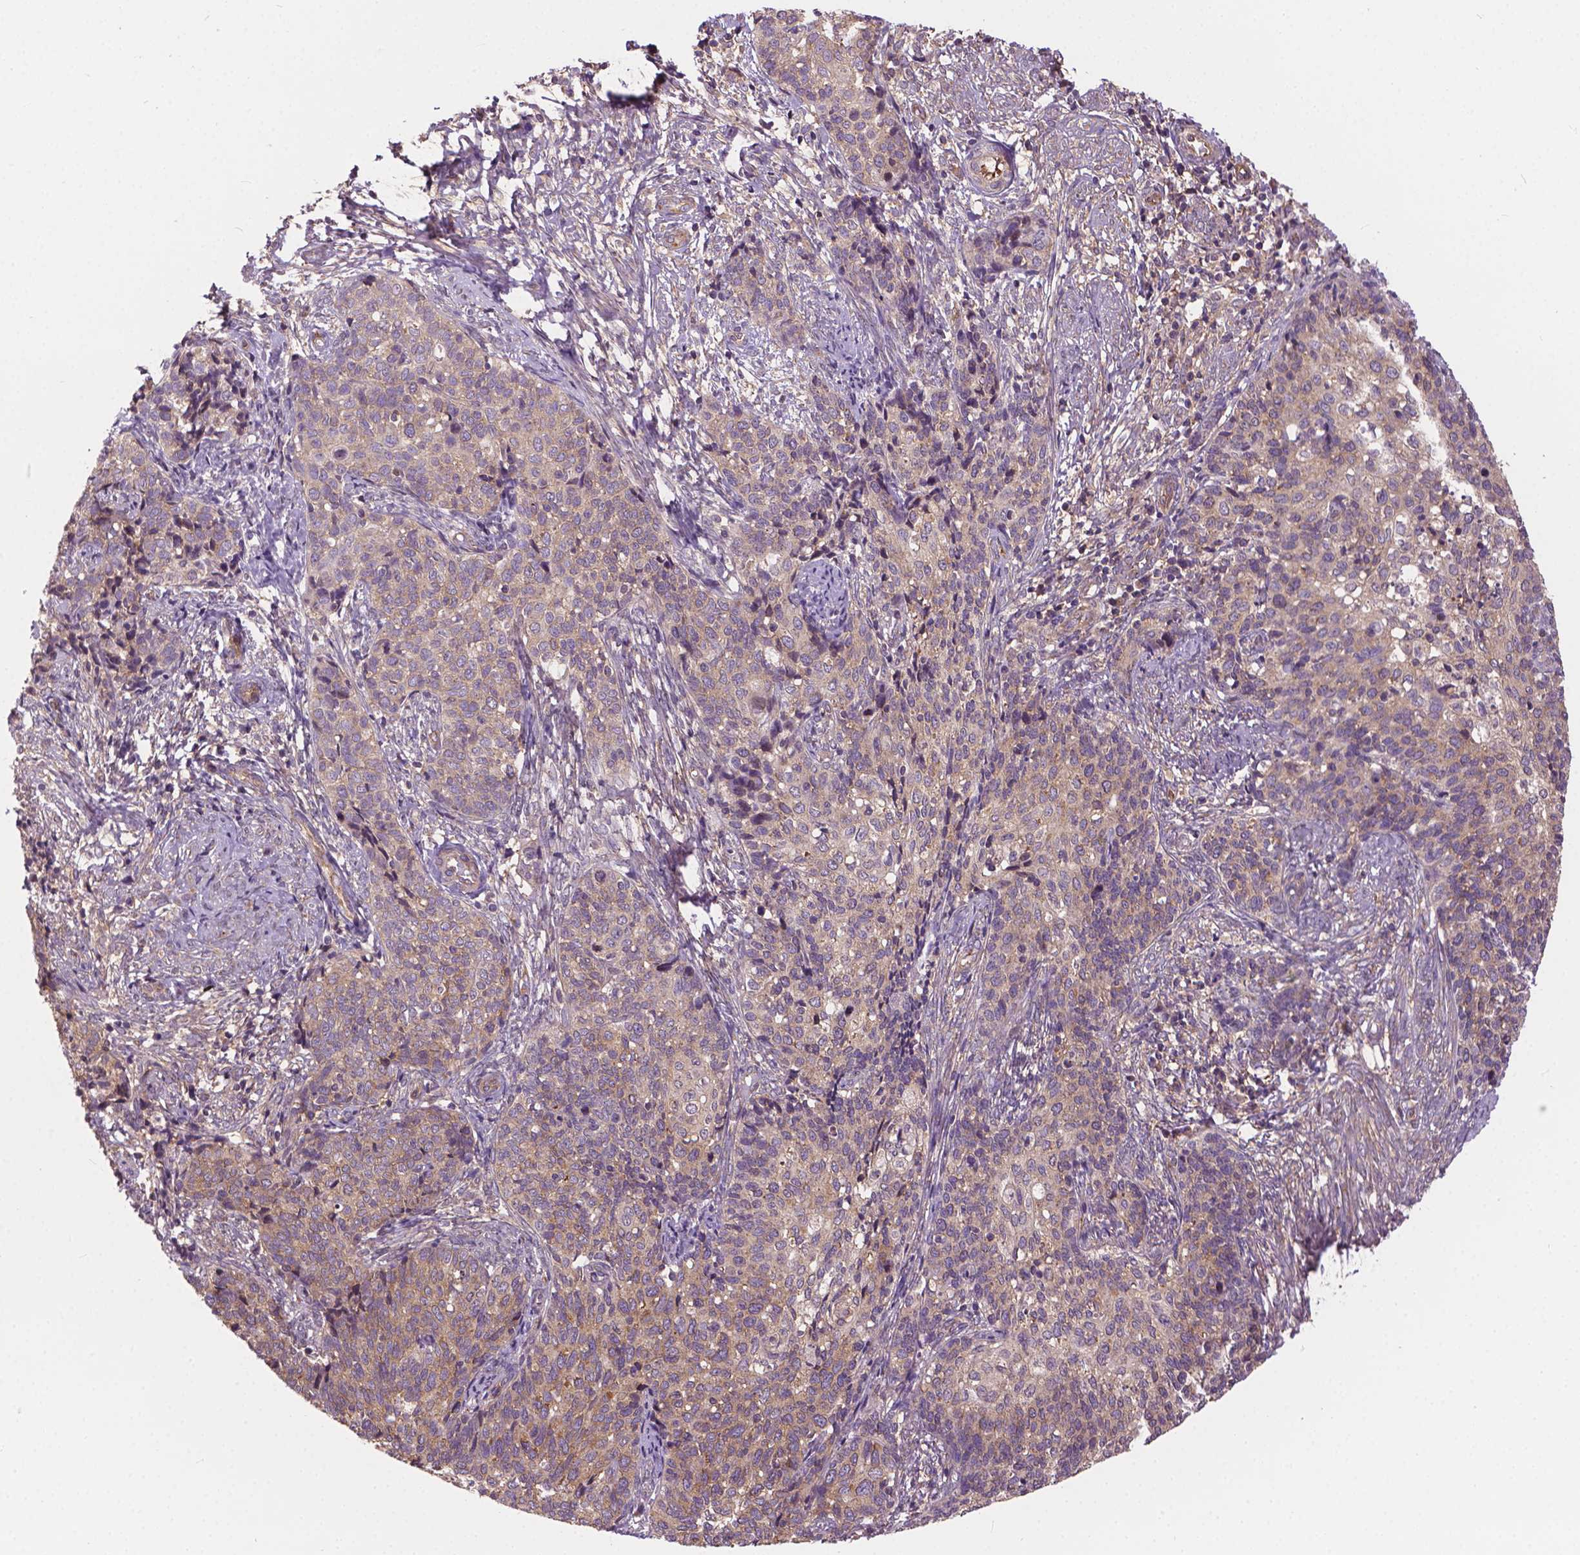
{"staining": {"intensity": "weak", "quantity": "25%-75%", "location": "cytoplasmic/membranous"}, "tissue": "cervical cancer", "cell_type": "Tumor cells", "image_type": "cancer", "snomed": [{"axis": "morphology", "description": "Squamous cell carcinoma, NOS"}, {"axis": "topography", "description": "Cervix"}], "caption": "A low amount of weak cytoplasmic/membranous expression is seen in about 25%-75% of tumor cells in cervical cancer tissue.", "gene": "MZT1", "patient": {"sex": "female", "age": 39}}